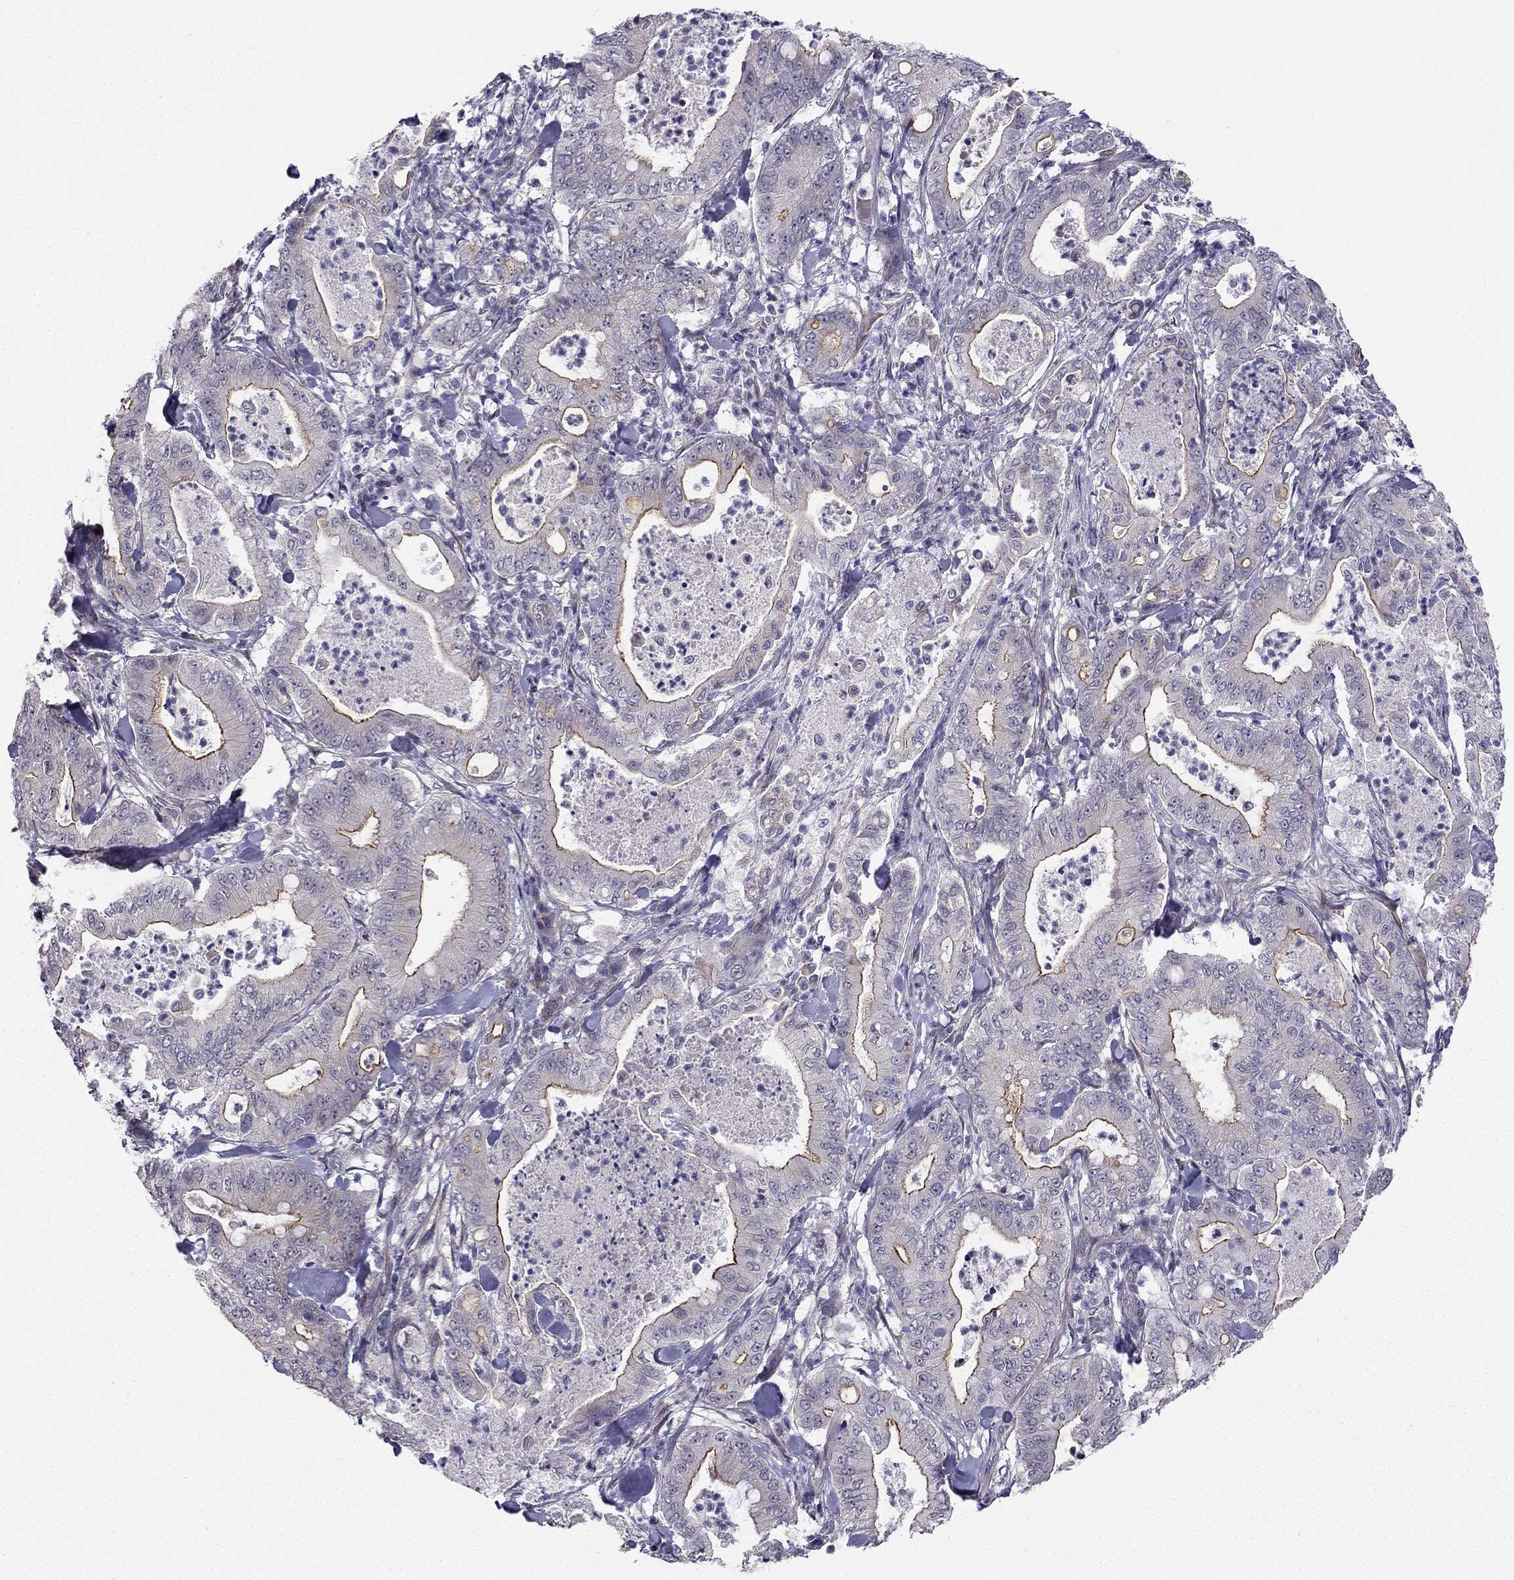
{"staining": {"intensity": "strong", "quantity": "25%-75%", "location": "cytoplasmic/membranous"}, "tissue": "pancreatic cancer", "cell_type": "Tumor cells", "image_type": "cancer", "snomed": [{"axis": "morphology", "description": "Adenocarcinoma, NOS"}, {"axis": "topography", "description": "Pancreas"}], "caption": "Pancreatic adenocarcinoma stained with a protein marker exhibits strong staining in tumor cells.", "gene": "CHST8", "patient": {"sex": "male", "age": 71}}